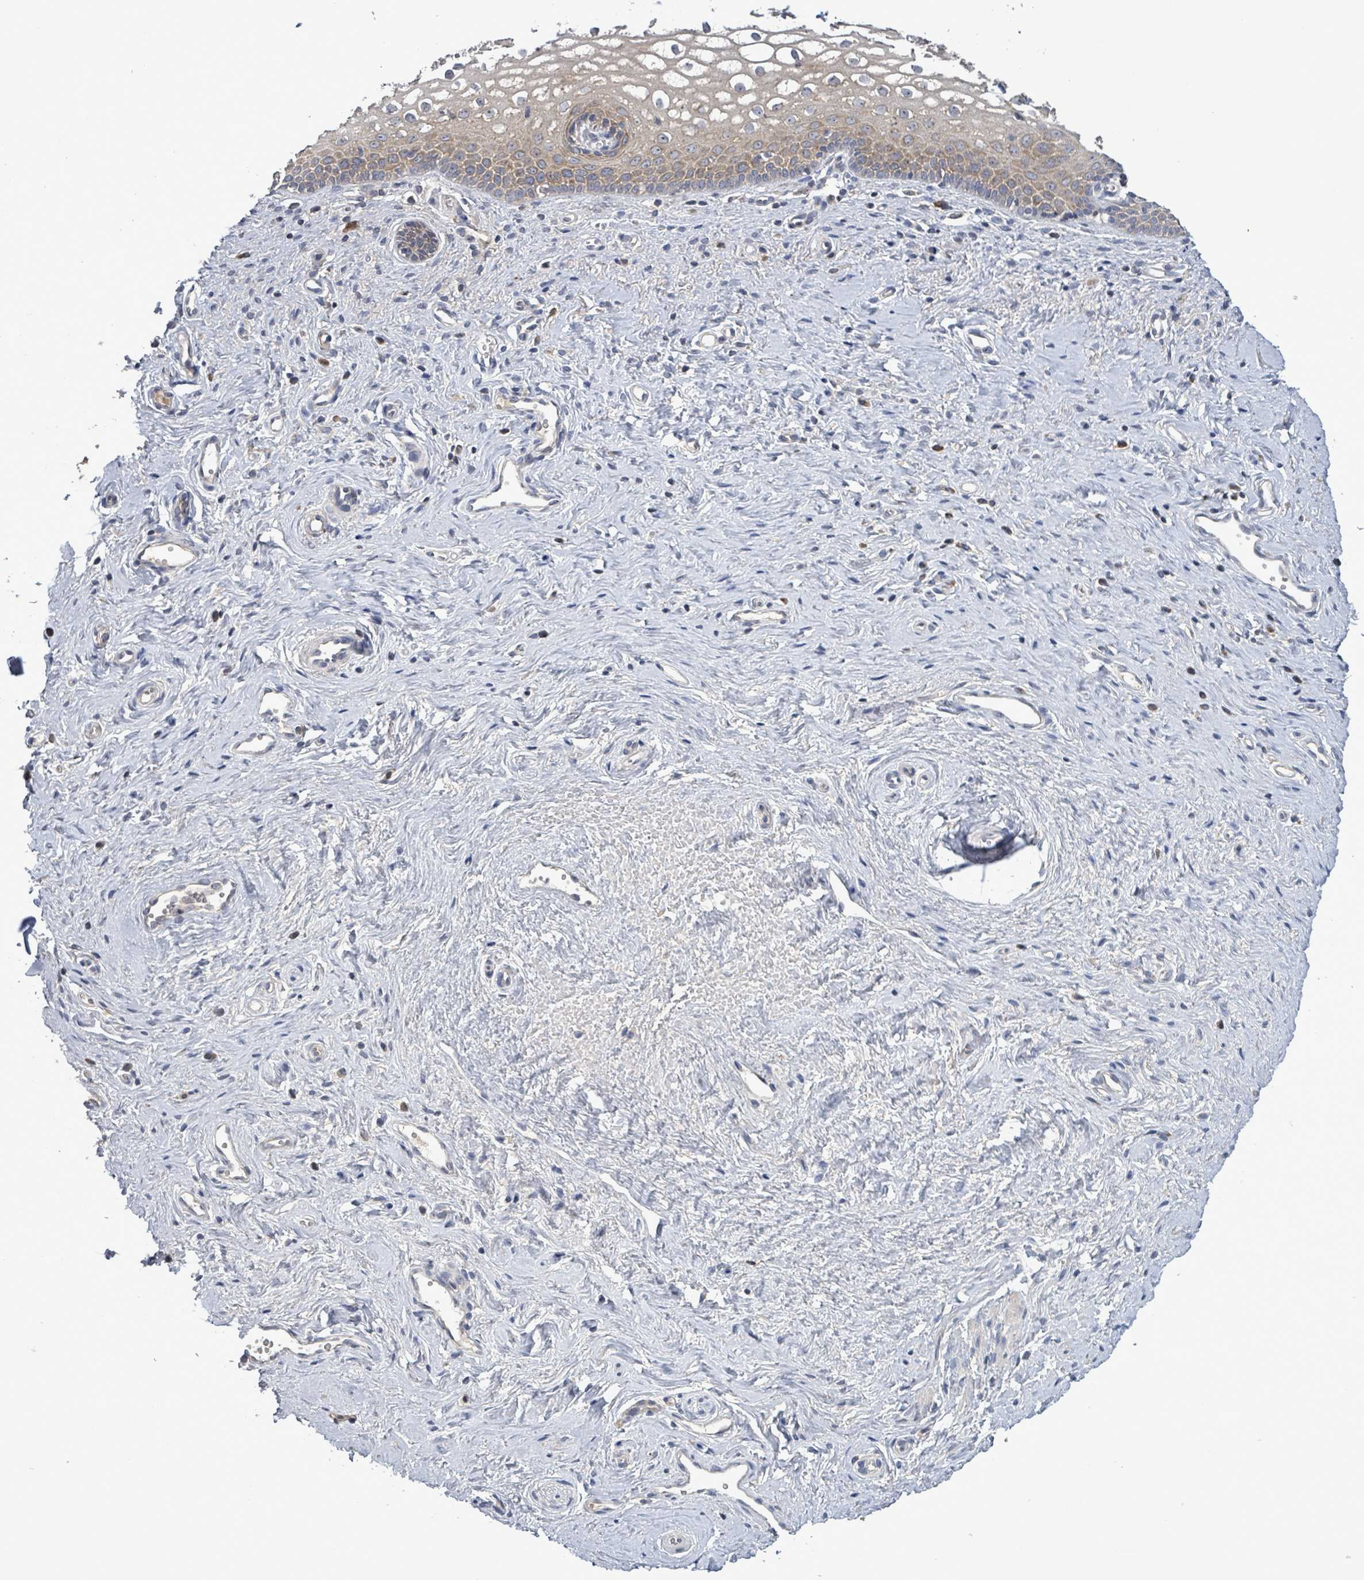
{"staining": {"intensity": "weak", "quantity": ">75%", "location": "cytoplasmic/membranous"}, "tissue": "vagina", "cell_type": "Squamous epithelial cells", "image_type": "normal", "snomed": [{"axis": "morphology", "description": "Normal tissue, NOS"}, {"axis": "topography", "description": "Vagina"}], "caption": "Vagina stained with a brown dye exhibits weak cytoplasmic/membranous positive positivity in about >75% of squamous epithelial cells.", "gene": "SERPINE3", "patient": {"sex": "female", "age": 59}}